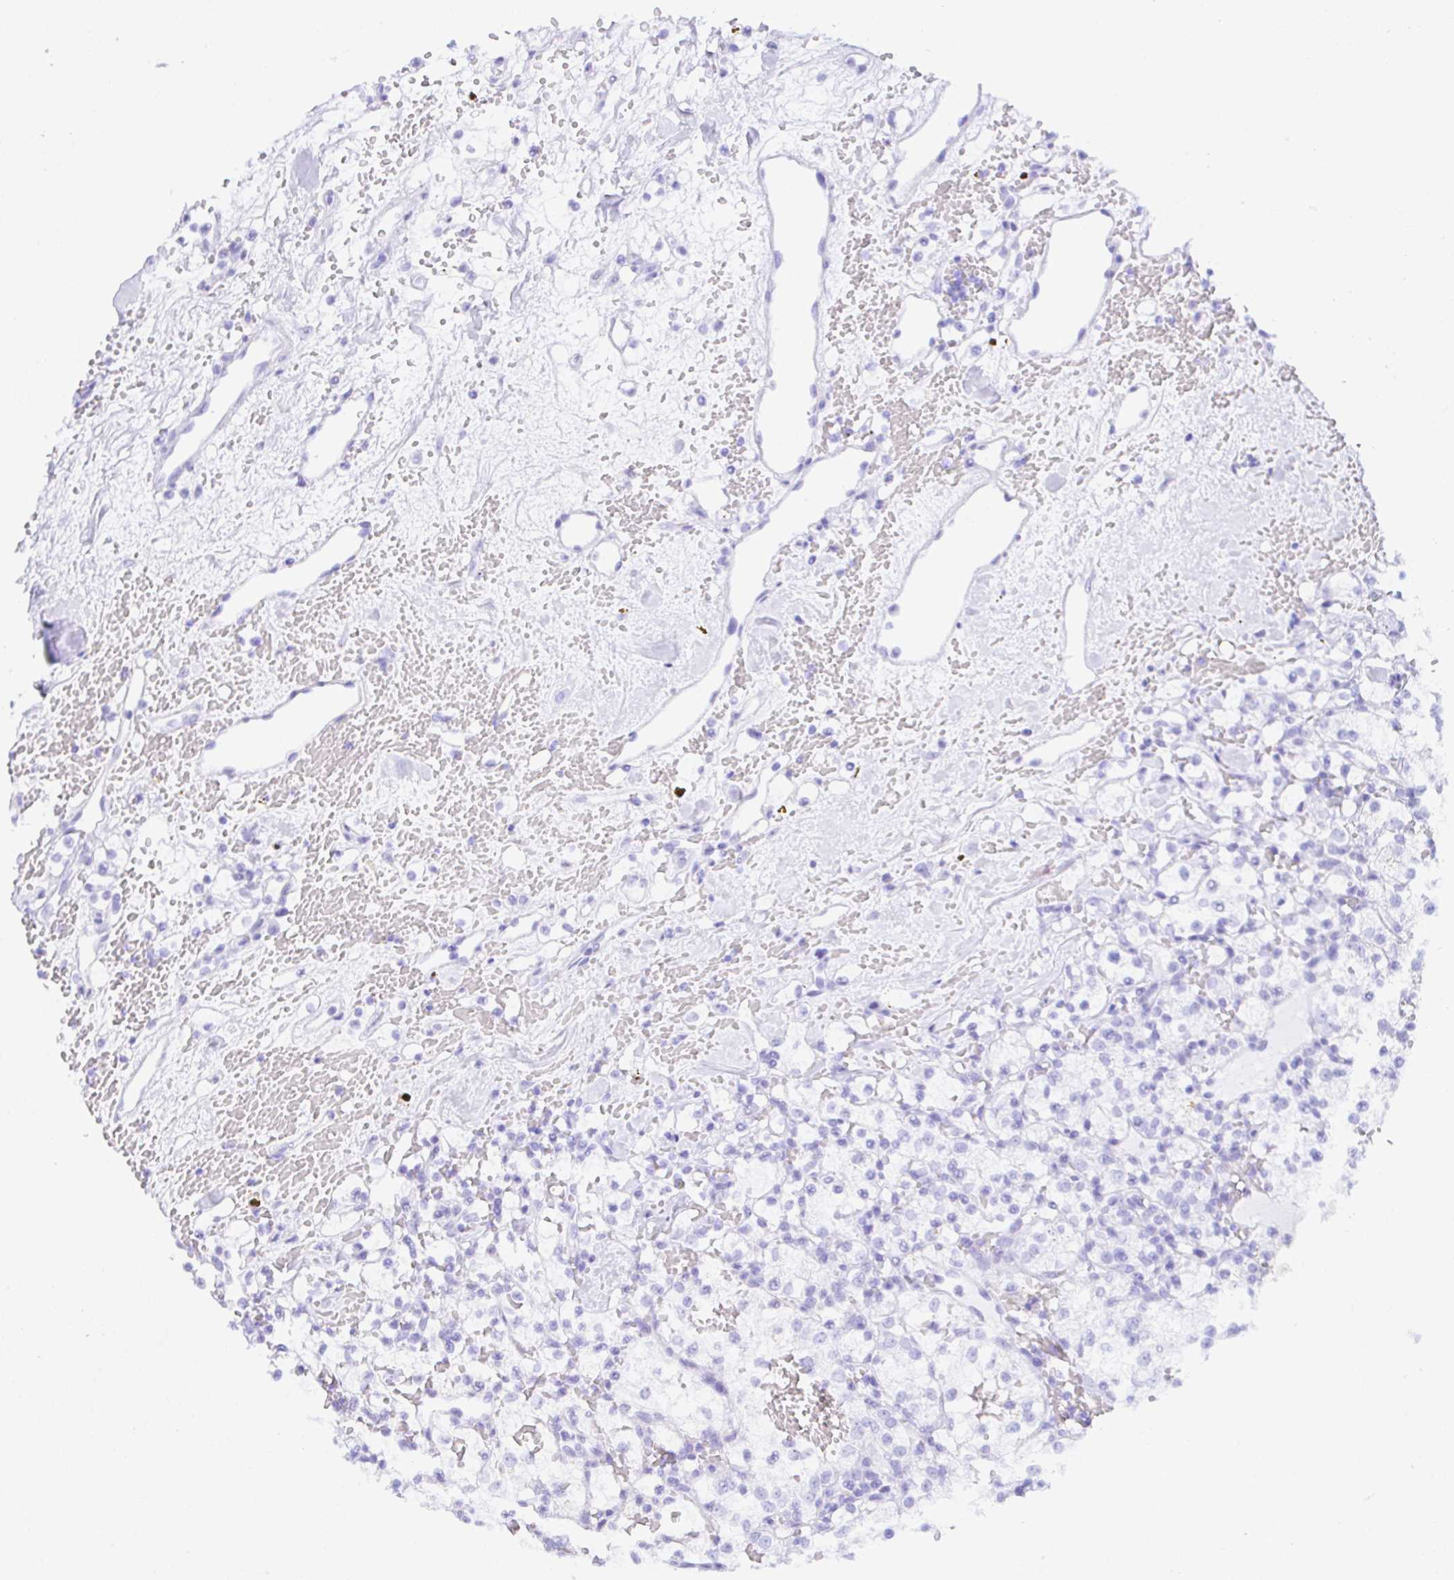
{"staining": {"intensity": "negative", "quantity": "none", "location": "none"}, "tissue": "renal cancer", "cell_type": "Tumor cells", "image_type": "cancer", "snomed": [{"axis": "morphology", "description": "Adenocarcinoma, NOS"}, {"axis": "topography", "description": "Kidney"}], "caption": "Immunohistochemistry photomicrograph of human renal adenocarcinoma stained for a protein (brown), which demonstrates no expression in tumor cells.", "gene": "FATE1", "patient": {"sex": "female", "age": 60}}